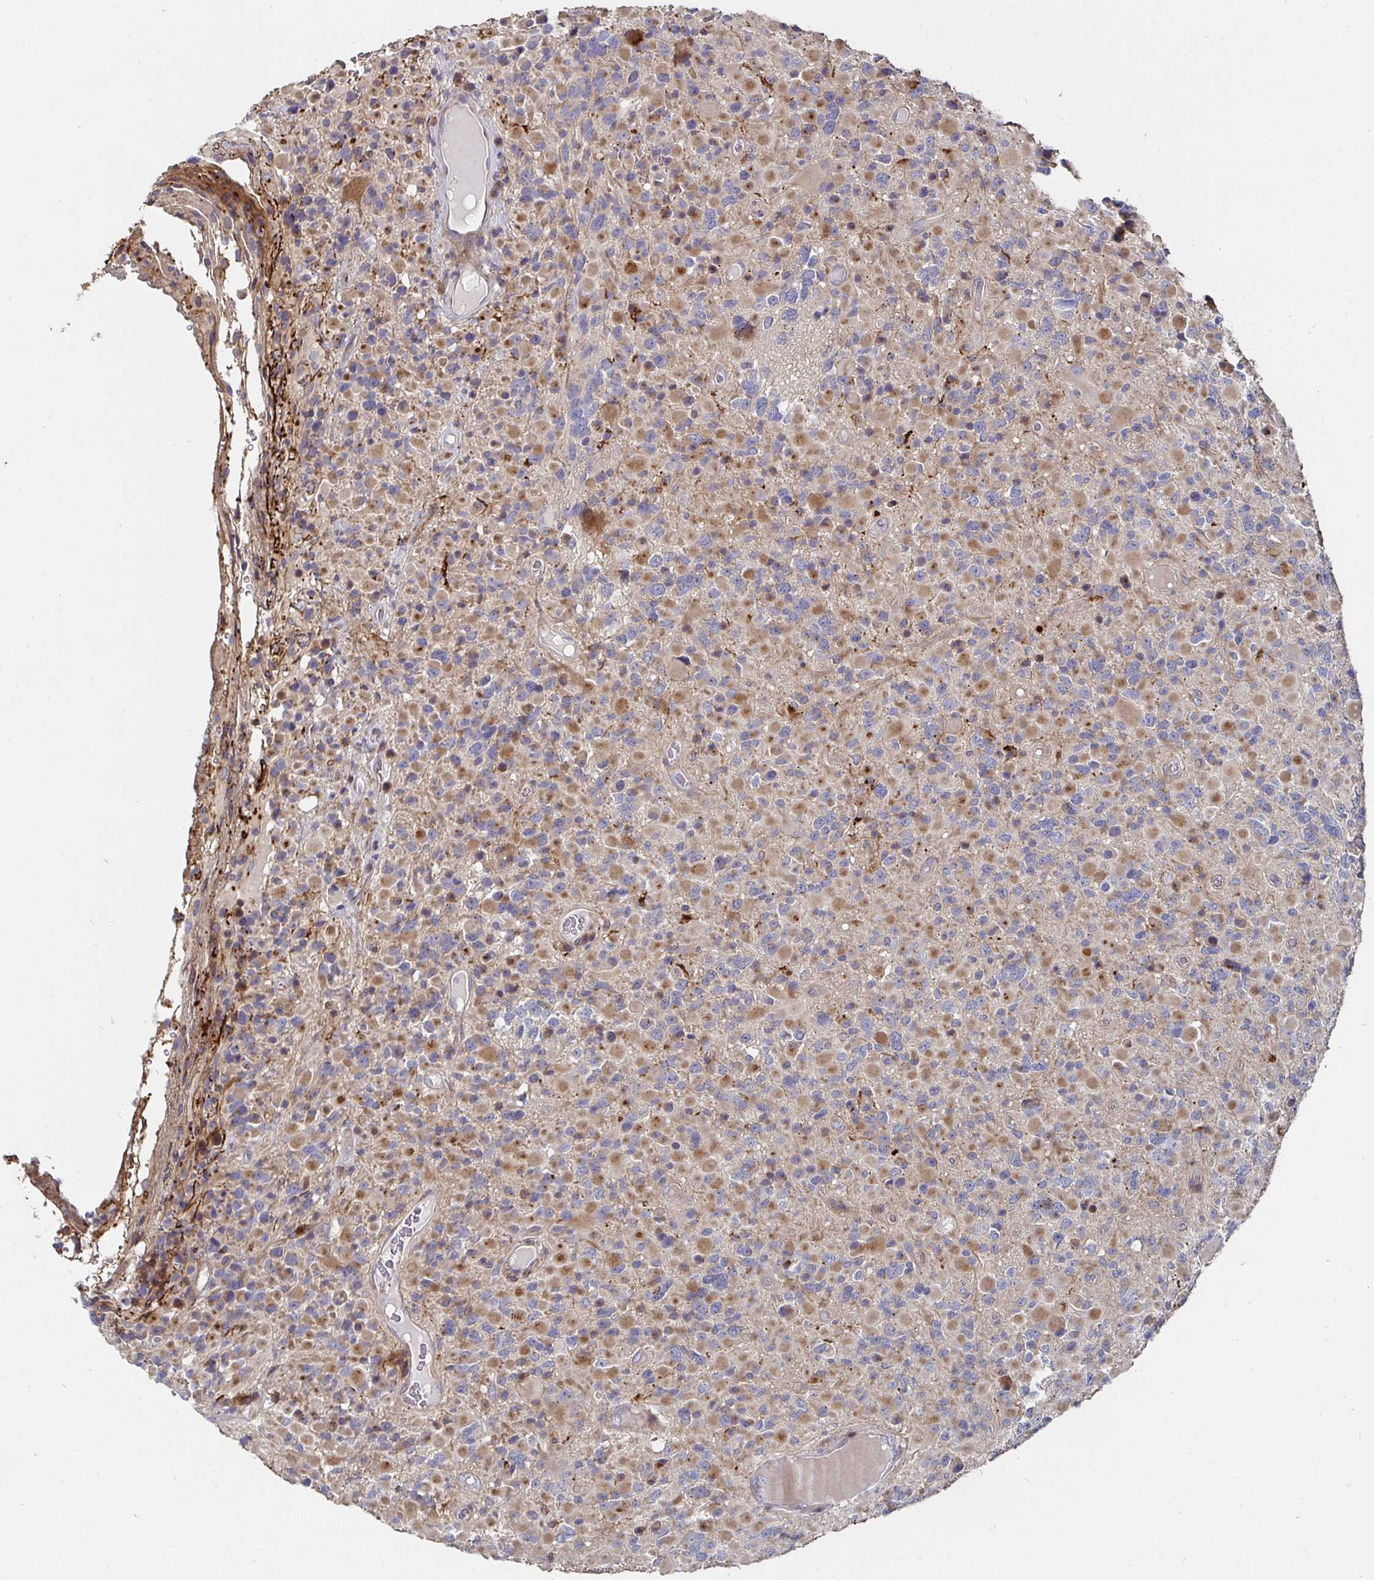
{"staining": {"intensity": "moderate", "quantity": ">75%", "location": "cytoplasmic/membranous"}, "tissue": "glioma", "cell_type": "Tumor cells", "image_type": "cancer", "snomed": [{"axis": "morphology", "description": "Glioma, malignant, High grade"}, {"axis": "topography", "description": "Brain"}], "caption": "Immunohistochemistry (IHC) image of neoplastic tissue: glioma stained using immunohistochemistry (IHC) shows medium levels of moderate protein expression localized specifically in the cytoplasmic/membranous of tumor cells, appearing as a cytoplasmic/membranous brown color.", "gene": "GJA4", "patient": {"sex": "female", "age": 40}}